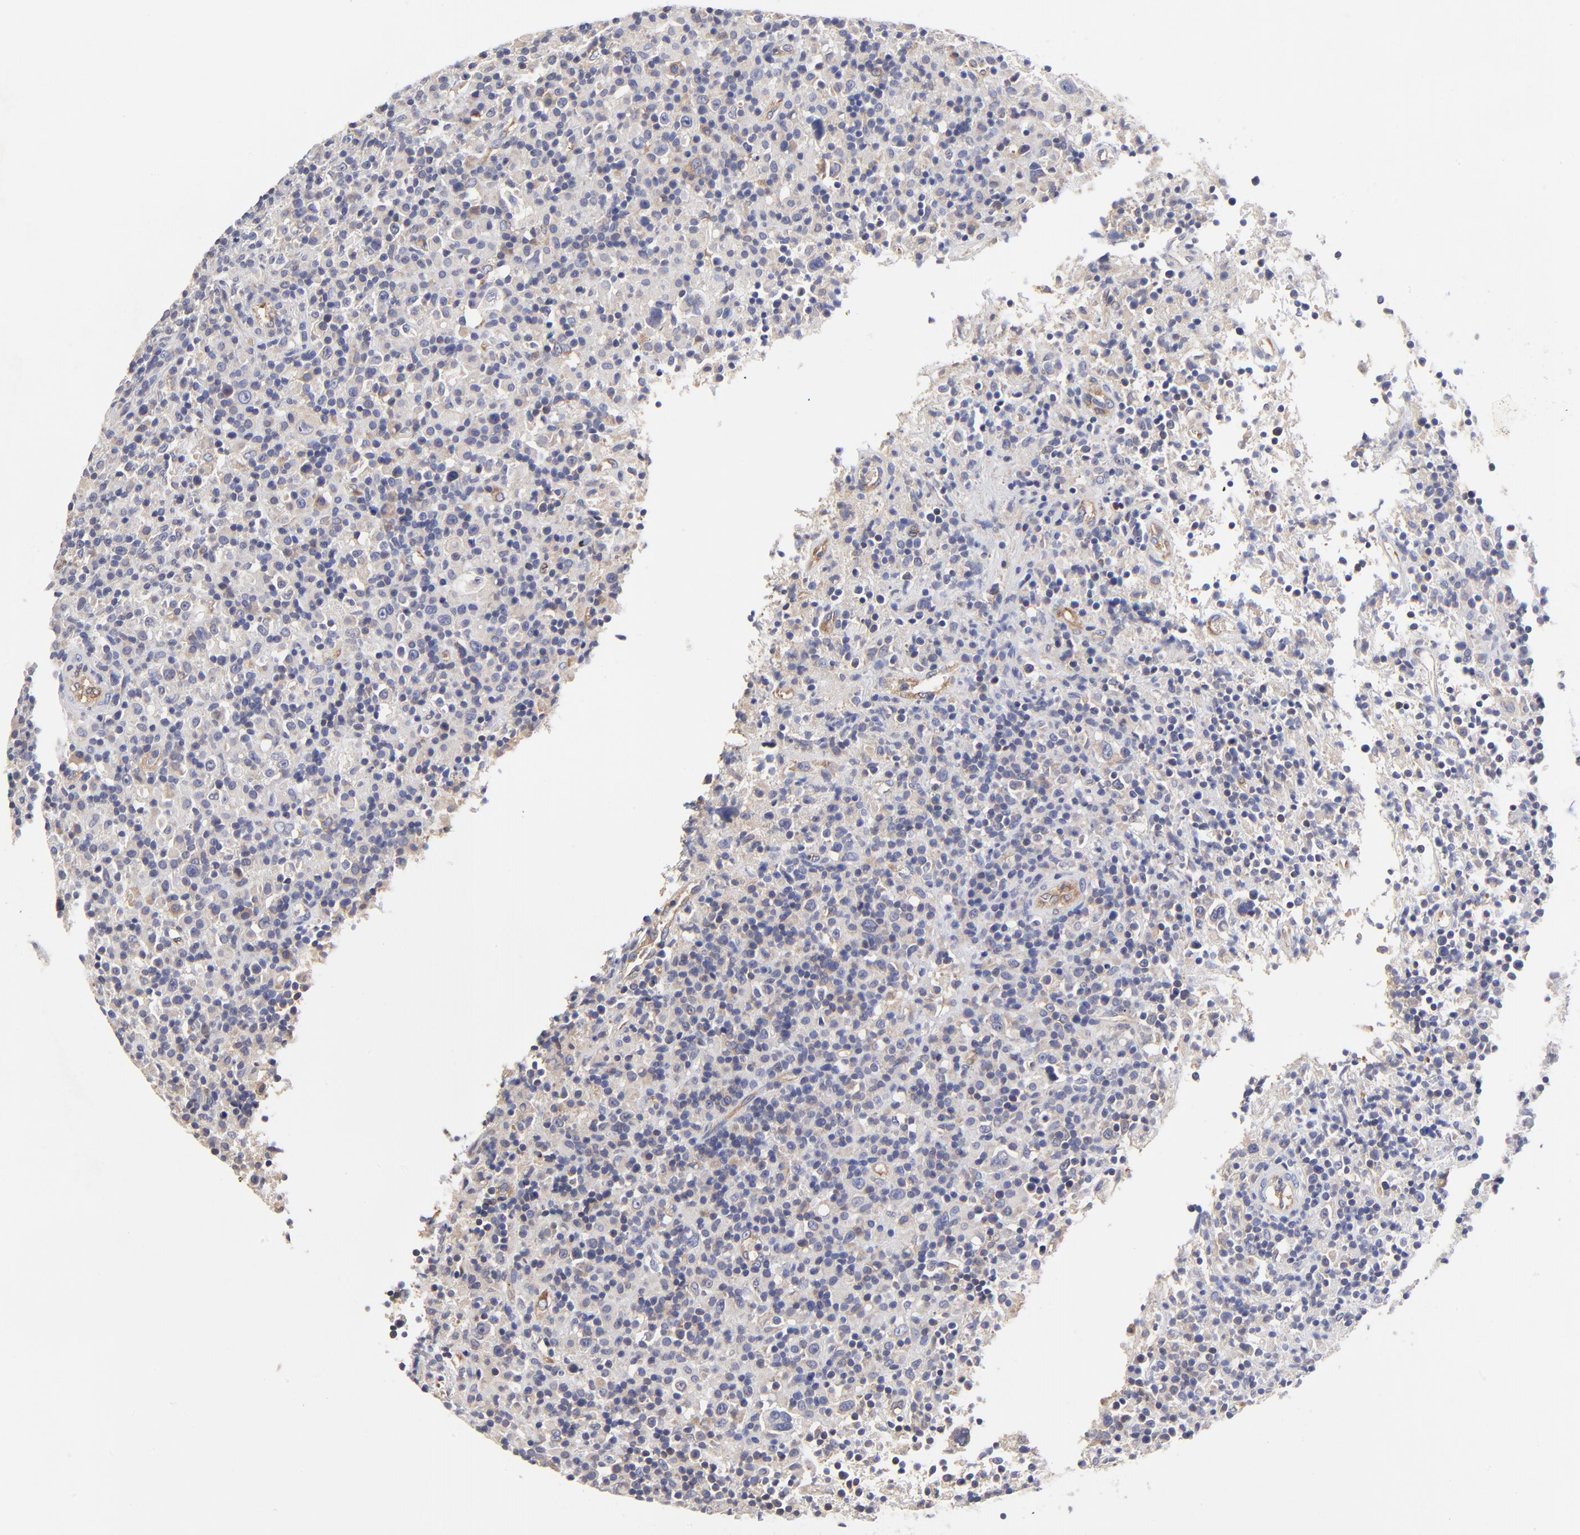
{"staining": {"intensity": "weak", "quantity": "<25%", "location": "cytoplasmic/membranous"}, "tissue": "lymphoma", "cell_type": "Tumor cells", "image_type": "cancer", "snomed": [{"axis": "morphology", "description": "Hodgkin's disease, NOS"}, {"axis": "topography", "description": "Lymph node"}], "caption": "The micrograph displays no significant positivity in tumor cells of lymphoma.", "gene": "SULF2", "patient": {"sex": "male", "age": 46}}